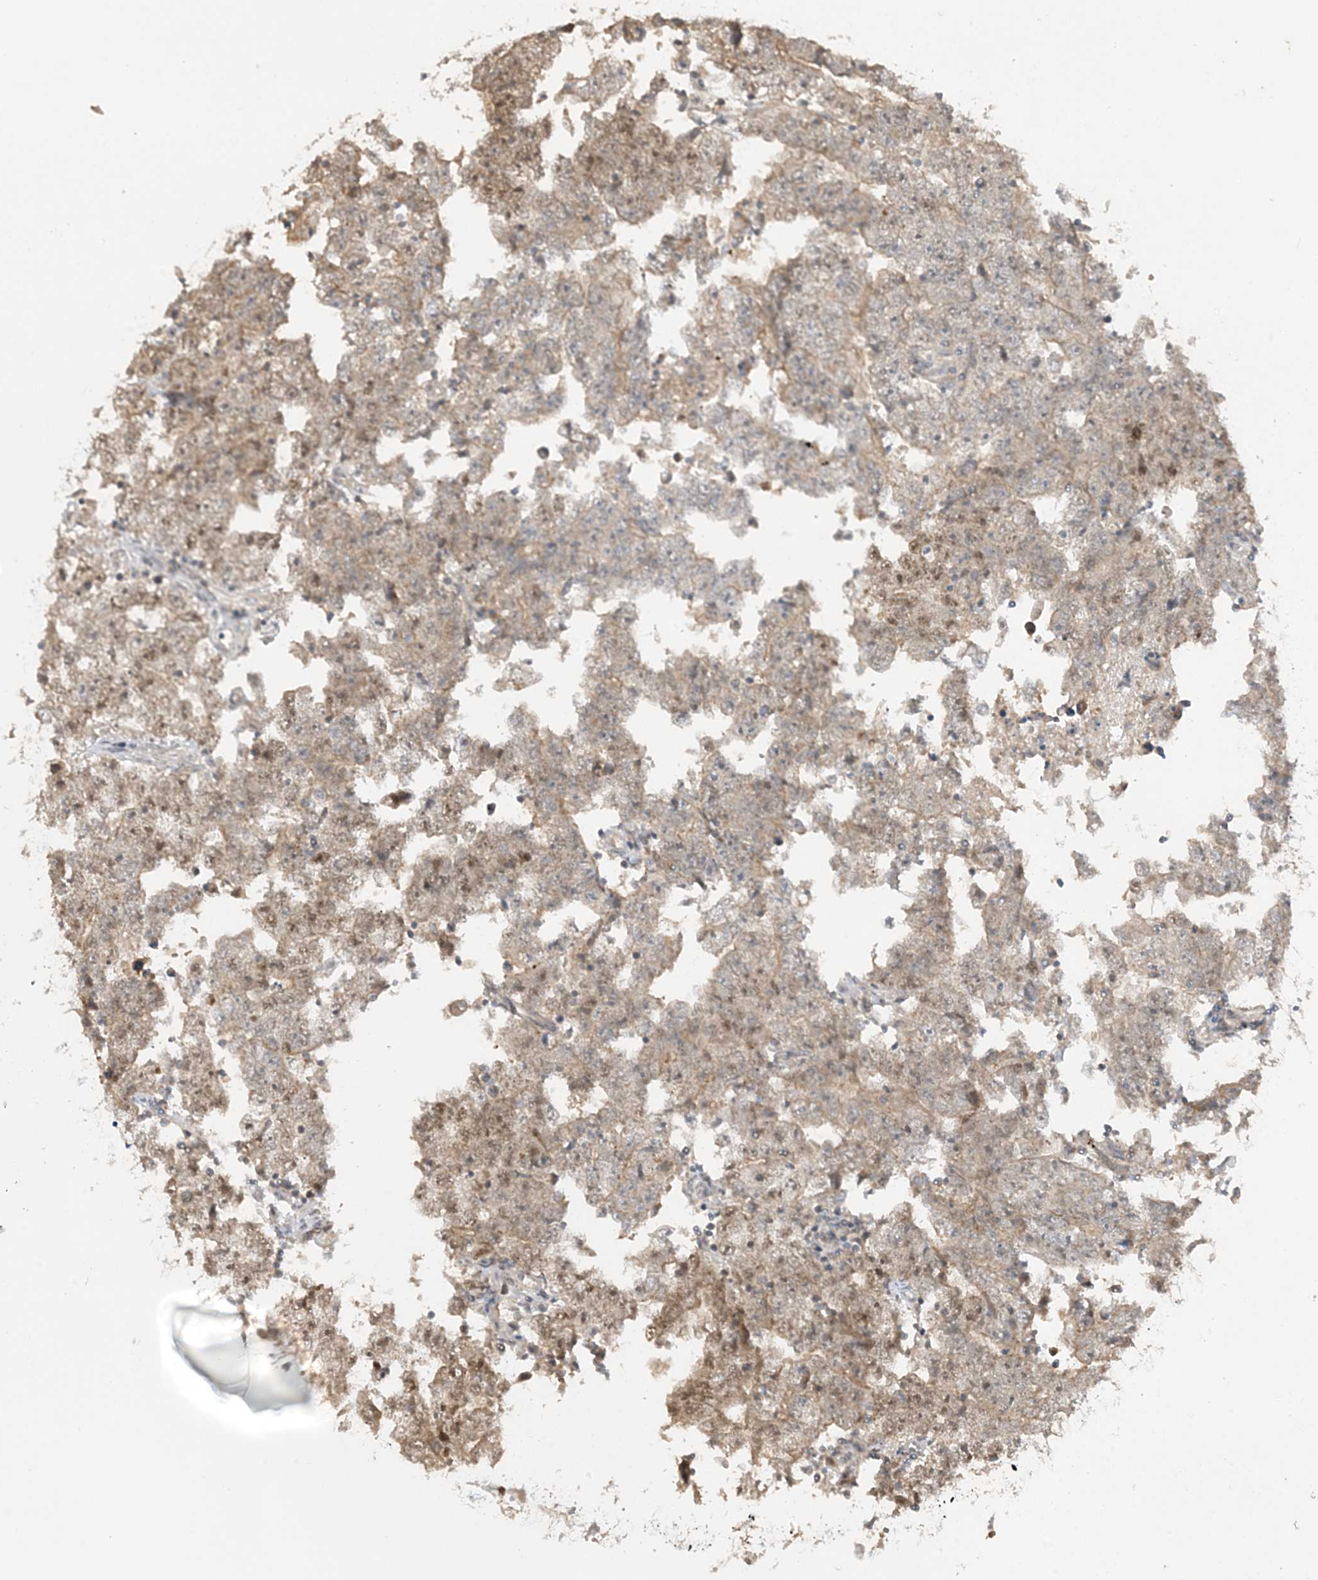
{"staining": {"intensity": "weak", "quantity": "25%-75%", "location": "cytoplasmic/membranous"}, "tissue": "testis cancer", "cell_type": "Tumor cells", "image_type": "cancer", "snomed": [{"axis": "morphology", "description": "Carcinoma, Embryonal, NOS"}, {"axis": "topography", "description": "Testis"}], "caption": "Human testis cancer (embryonal carcinoma) stained with a brown dye shows weak cytoplasmic/membranous positive expression in approximately 25%-75% of tumor cells.", "gene": "PRRT3", "patient": {"sex": "male", "age": 25}}